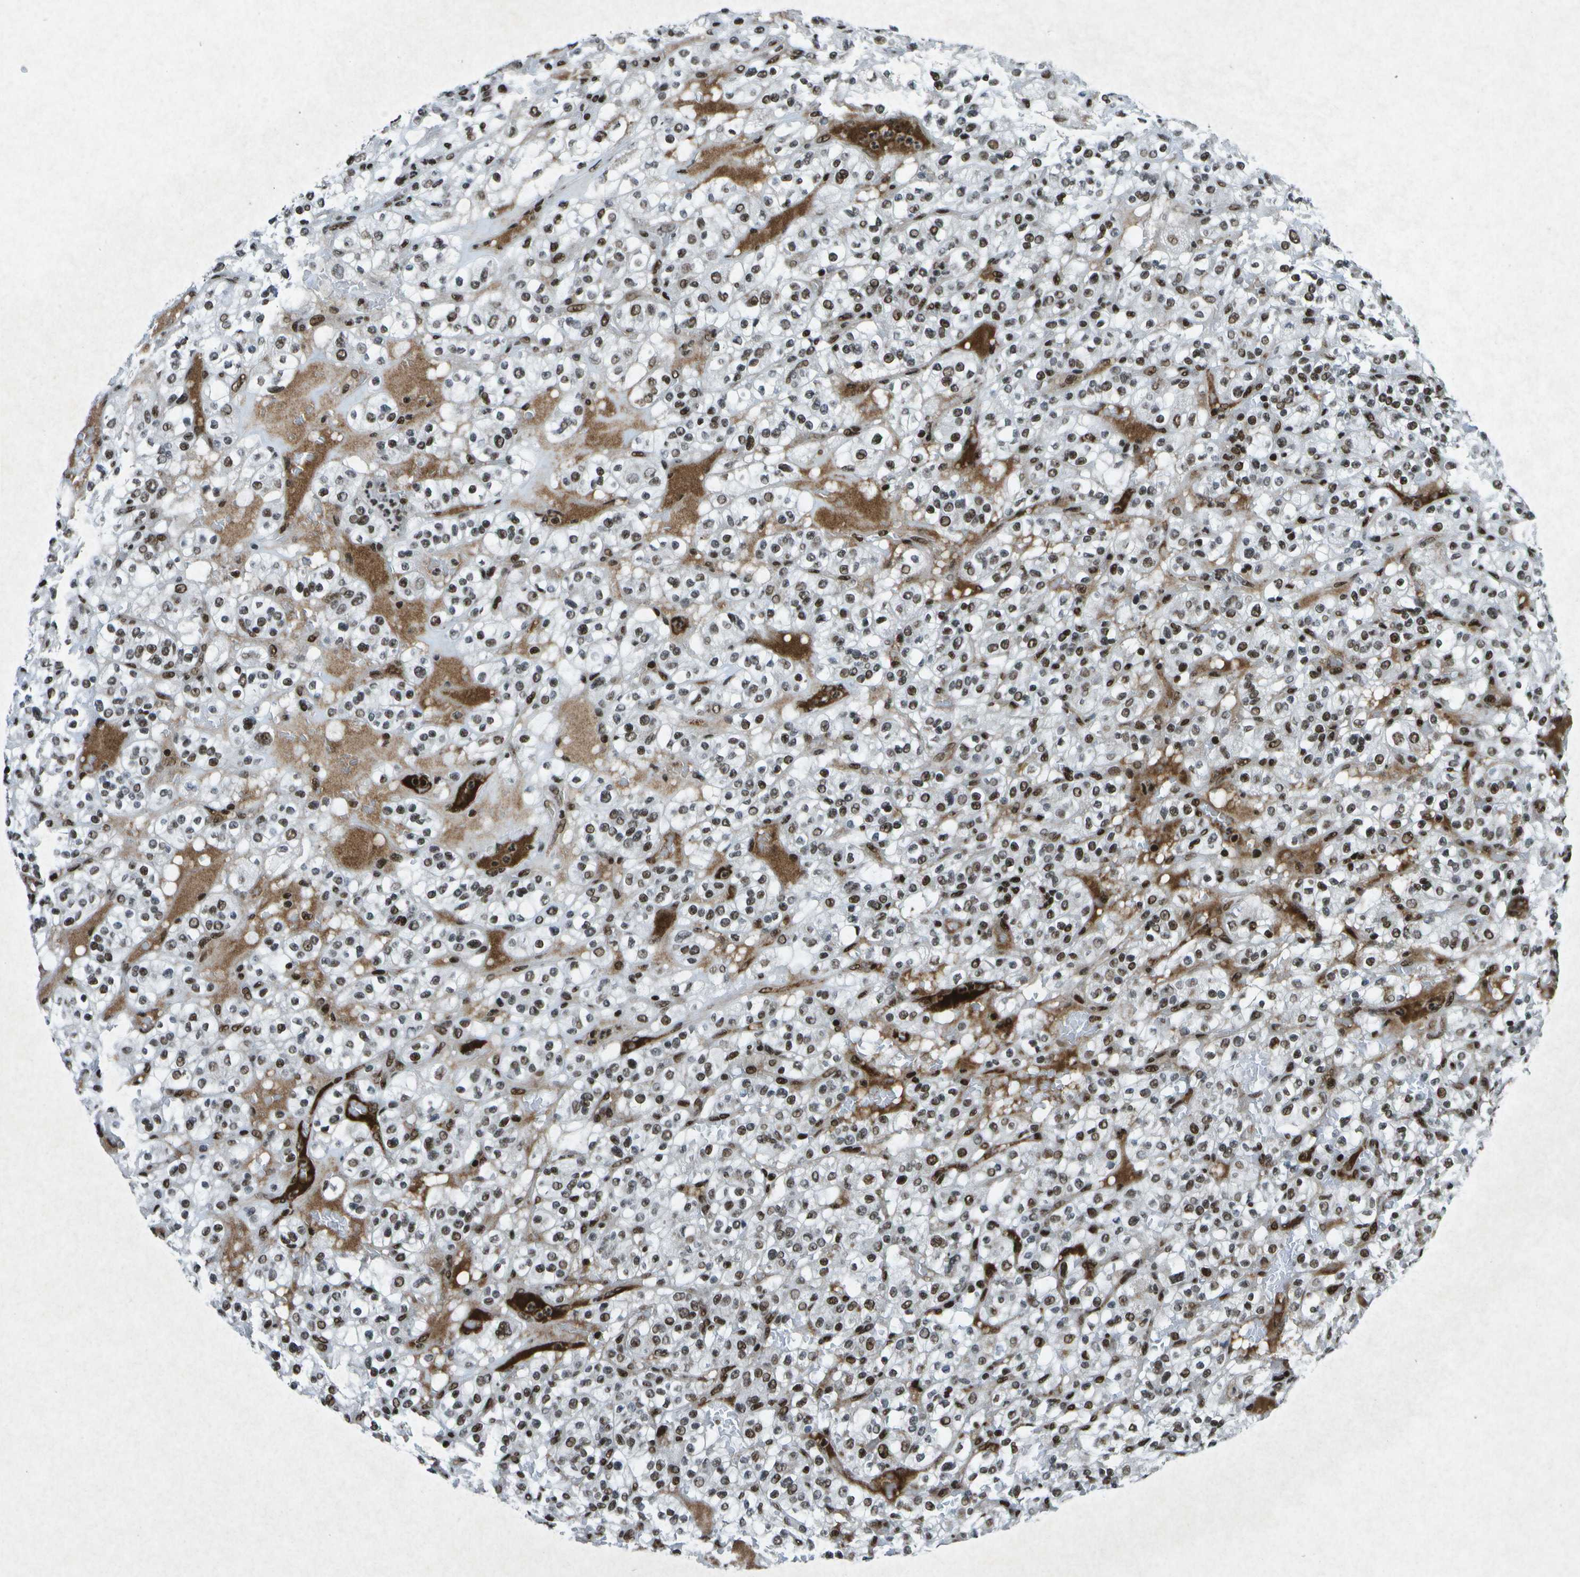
{"staining": {"intensity": "strong", "quantity": ">75%", "location": "nuclear"}, "tissue": "renal cancer", "cell_type": "Tumor cells", "image_type": "cancer", "snomed": [{"axis": "morphology", "description": "Normal tissue, NOS"}, {"axis": "morphology", "description": "Adenocarcinoma, NOS"}, {"axis": "topography", "description": "Kidney"}], "caption": "Immunohistochemical staining of human renal cancer displays high levels of strong nuclear staining in about >75% of tumor cells. The staining was performed using DAB (3,3'-diaminobenzidine) to visualize the protein expression in brown, while the nuclei were stained in blue with hematoxylin (Magnification: 20x).", "gene": "MTA2", "patient": {"sex": "female", "age": 72}}